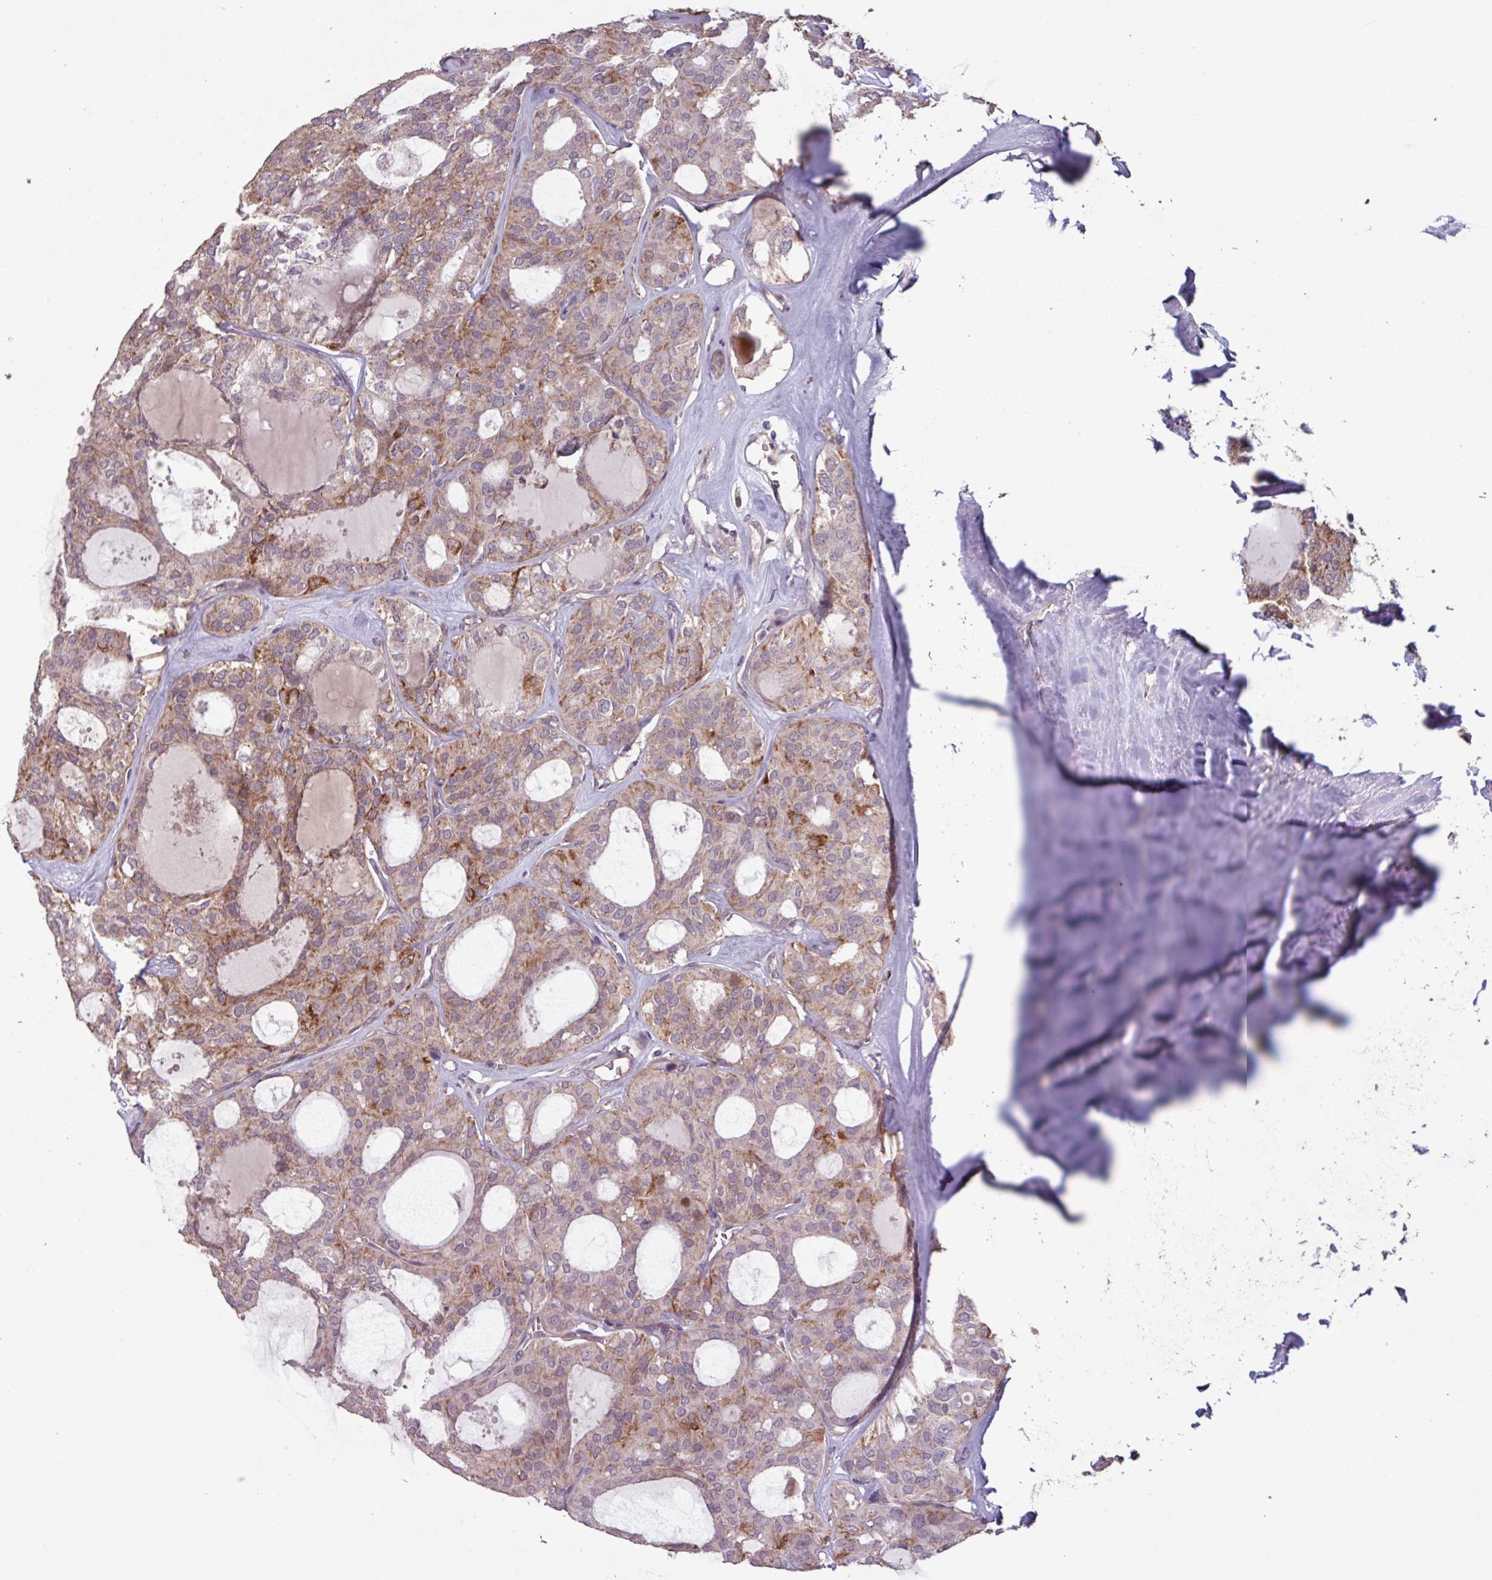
{"staining": {"intensity": "moderate", "quantity": "25%-75%", "location": "cytoplasmic/membranous"}, "tissue": "thyroid cancer", "cell_type": "Tumor cells", "image_type": "cancer", "snomed": [{"axis": "morphology", "description": "Follicular adenoma carcinoma, NOS"}, {"axis": "topography", "description": "Thyroid gland"}], "caption": "Immunohistochemistry (DAB) staining of thyroid cancer (follicular adenoma carcinoma) displays moderate cytoplasmic/membranous protein positivity in about 25%-75% of tumor cells. (DAB (3,3'-diaminobenzidine) IHC with brightfield microscopy, high magnification).", "gene": "TMEM88", "patient": {"sex": "male", "age": 75}}